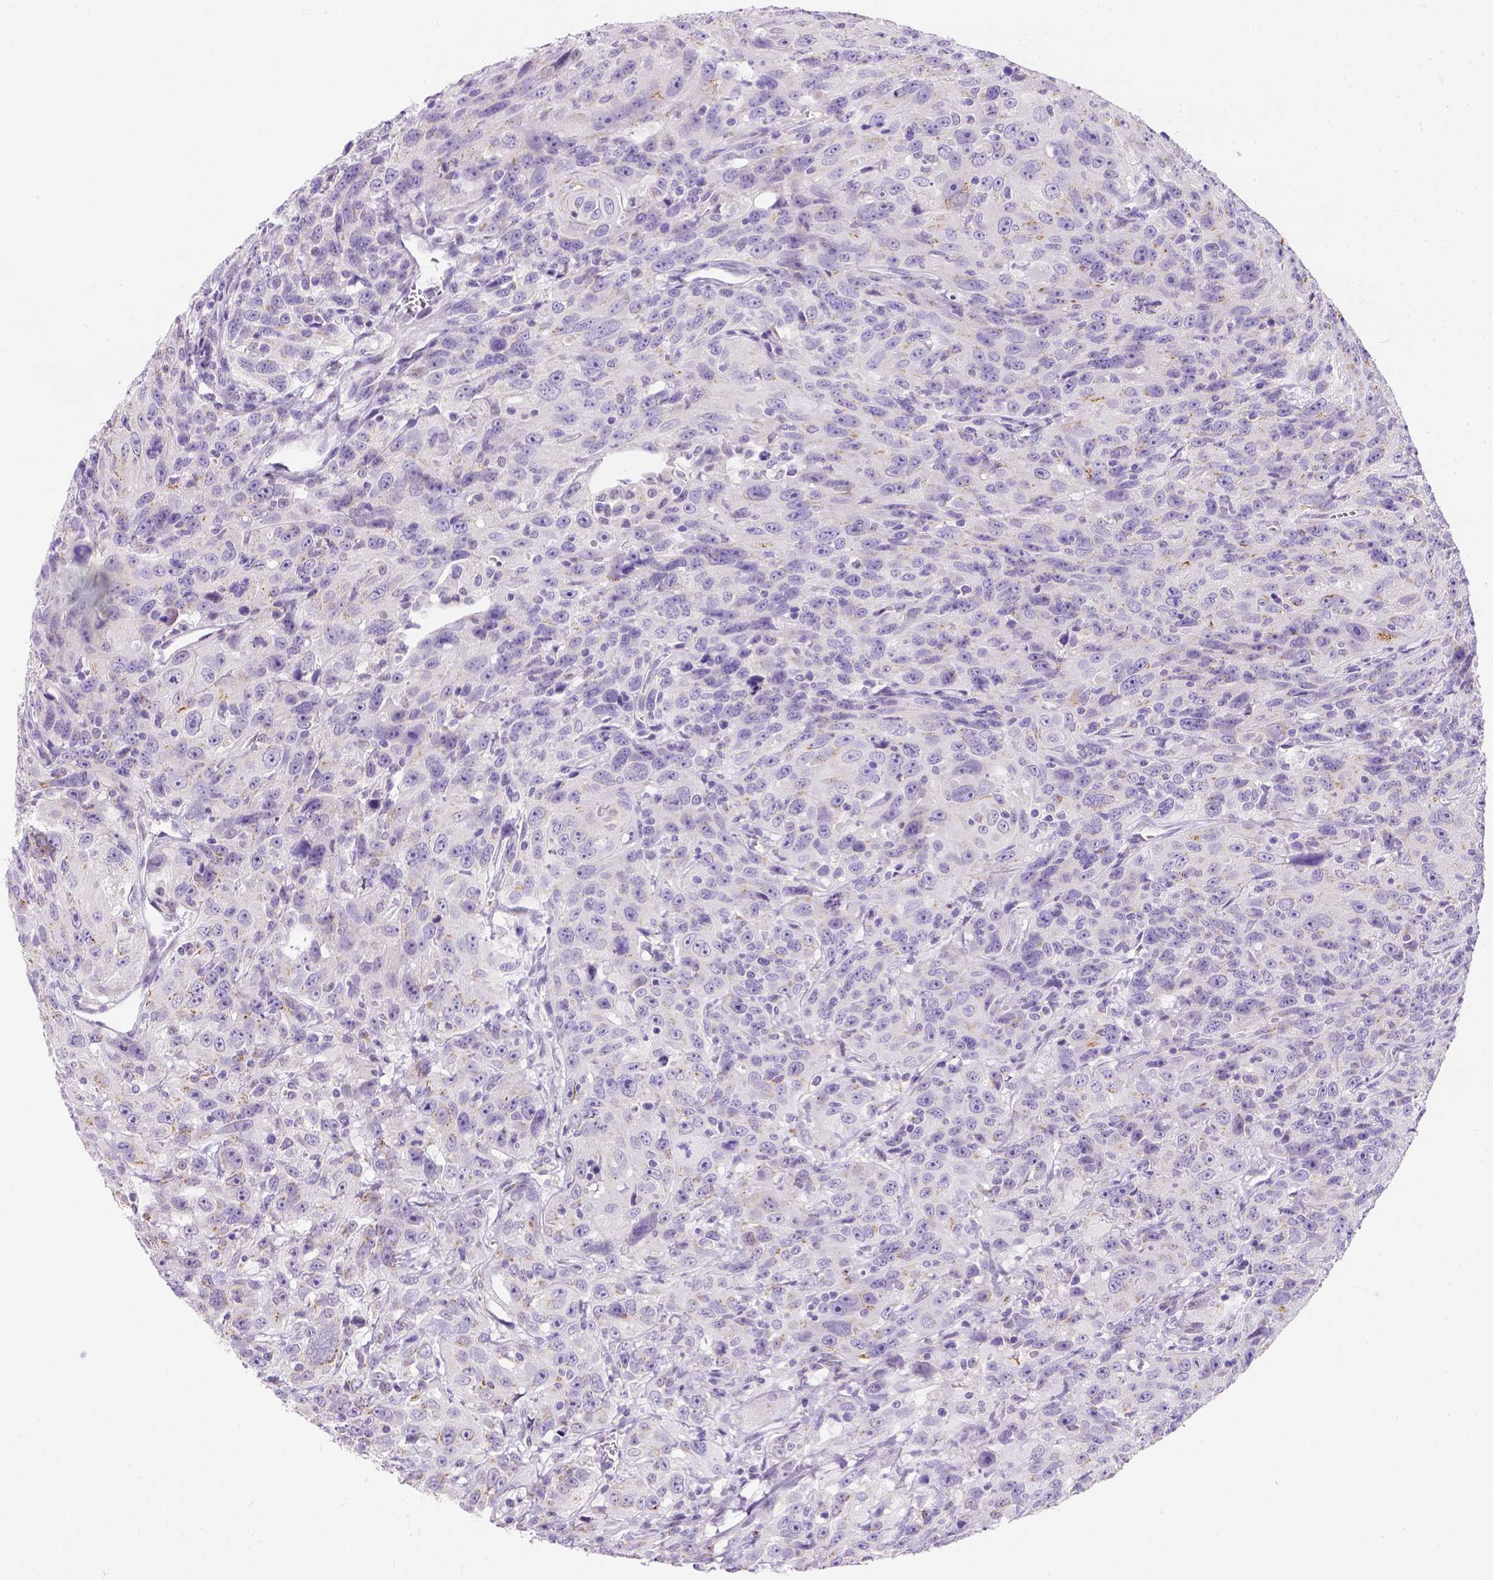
{"staining": {"intensity": "moderate", "quantity": "<25%", "location": "cytoplasmic/membranous"}, "tissue": "urothelial cancer", "cell_type": "Tumor cells", "image_type": "cancer", "snomed": [{"axis": "morphology", "description": "Urothelial carcinoma, NOS"}, {"axis": "morphology", "description": "Urothelial carcinoma, High grade"}, {"axis": "topography", "description": "Urinary bladder"}], "caption": "DAB immunohistochemical staining of human urothelial cancer displays moderate cytoplasmic/membranous protein staining in approximately <25% of tumor cells. The protein of interest is stained brown, and the nuclei are stained in blue (DAB IHC with brightfield microscopy, high magnification).", "gene": "PHF7", "patient": {"sex": "female", "age": 73}}